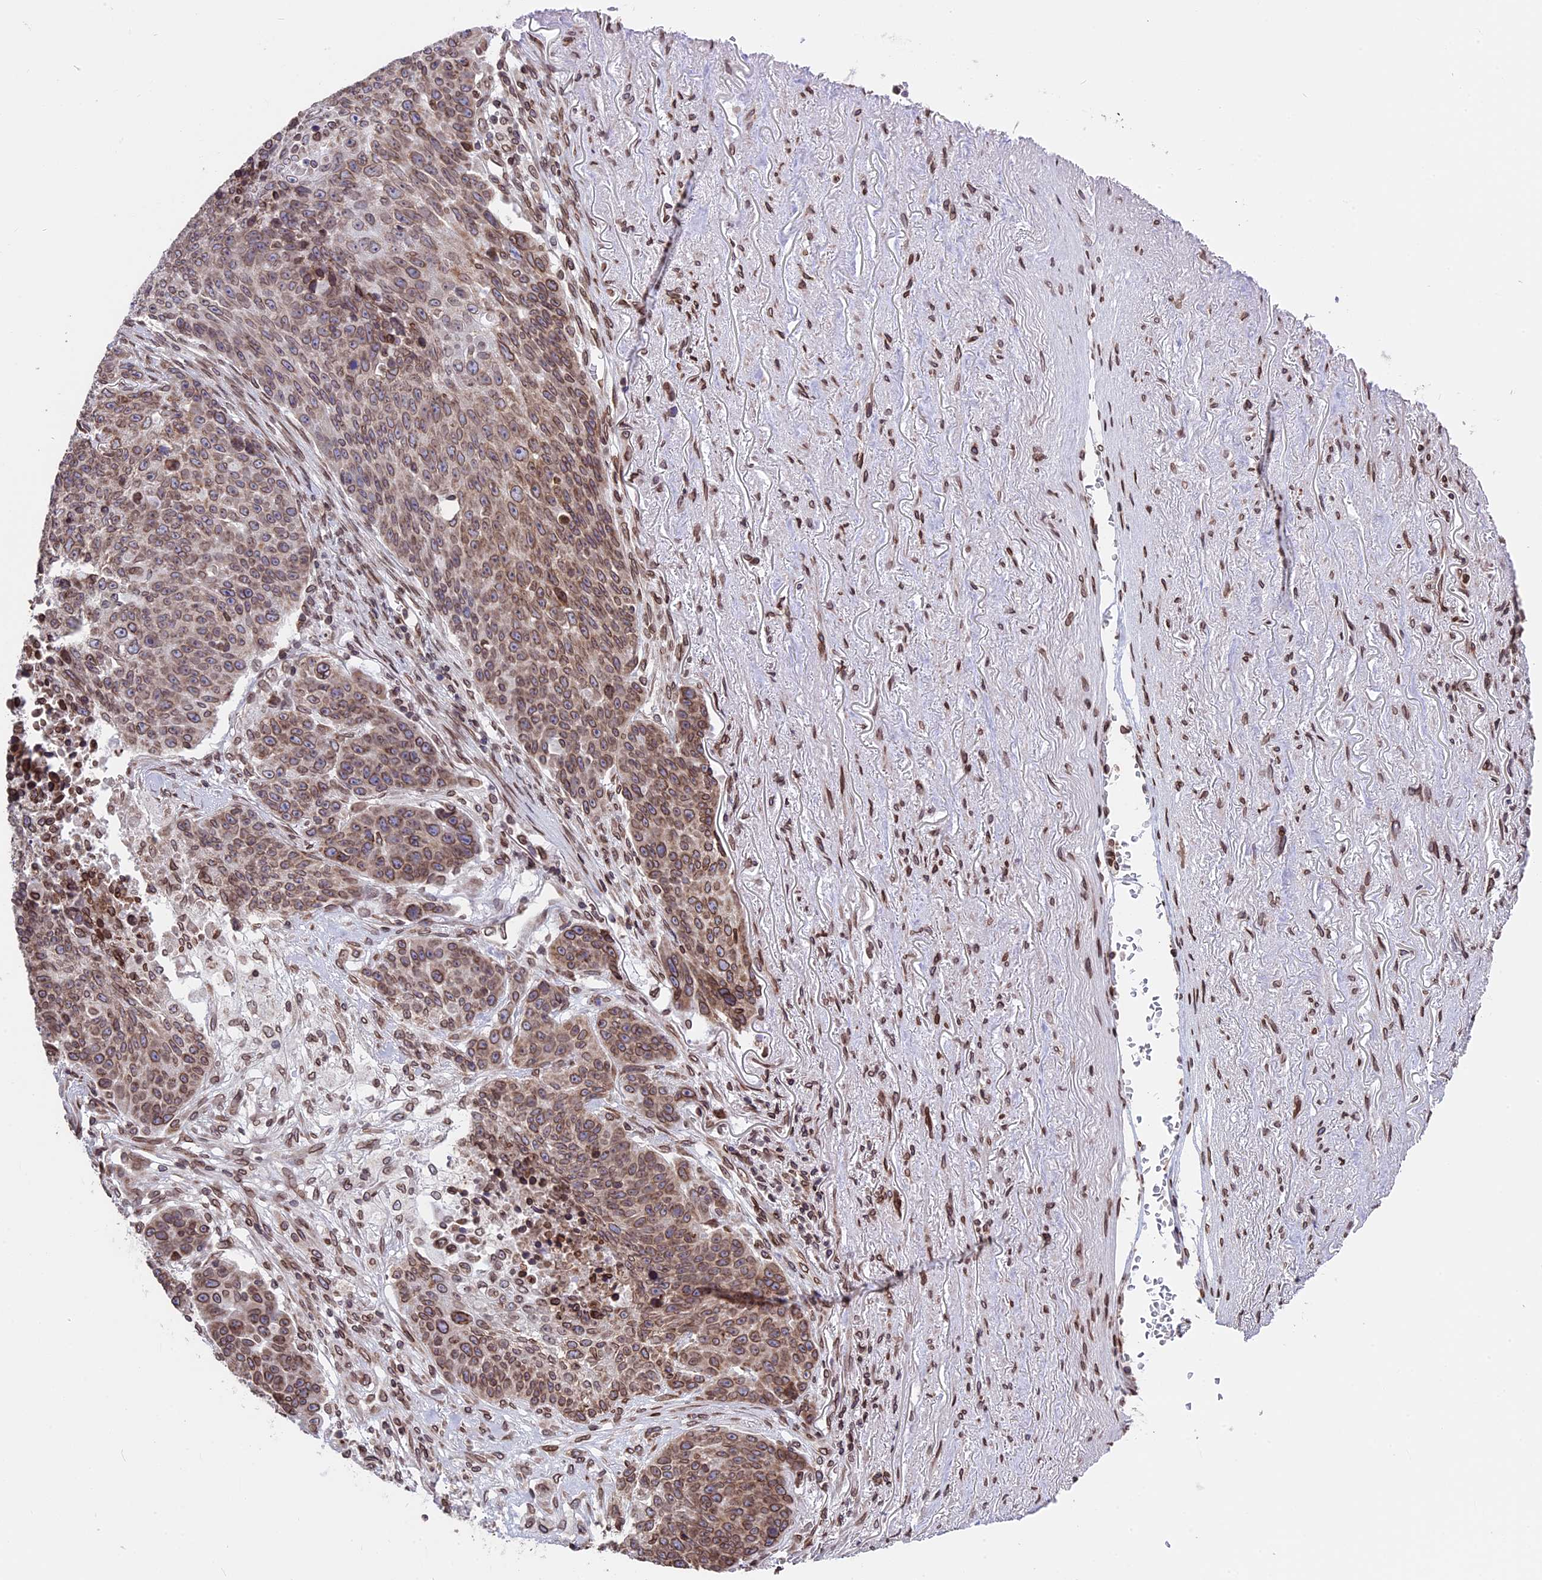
{"staining": {"intensity": "moderate", "quantity": ">75%", "location": "cytoplasmic/membranous,nuclear"}, "tissue": "lung cancer", "cell_type": "Tumor cells", "image_type": "cancer", "snomed": [{"axis": "morphology", "description": "Normal tissue, NOS"}, {"axis": "morphology", "description": "Squamous cell carcinoma, NOS"}, {"axis": "topography", "description": "Lymph node"}, {"axis": "topography", "description": "Lung"}], "caption": "This histopathology image exhibits immunohistochemistry (IHC) staining of squamous cell carcinoma (lung), with medium moderate cytoplasmic/membranous and nuclear staining in approximately >75% of tumor cells.", "gene": "PTCHD4", "patient": {"sex": "male", "age": 66}}